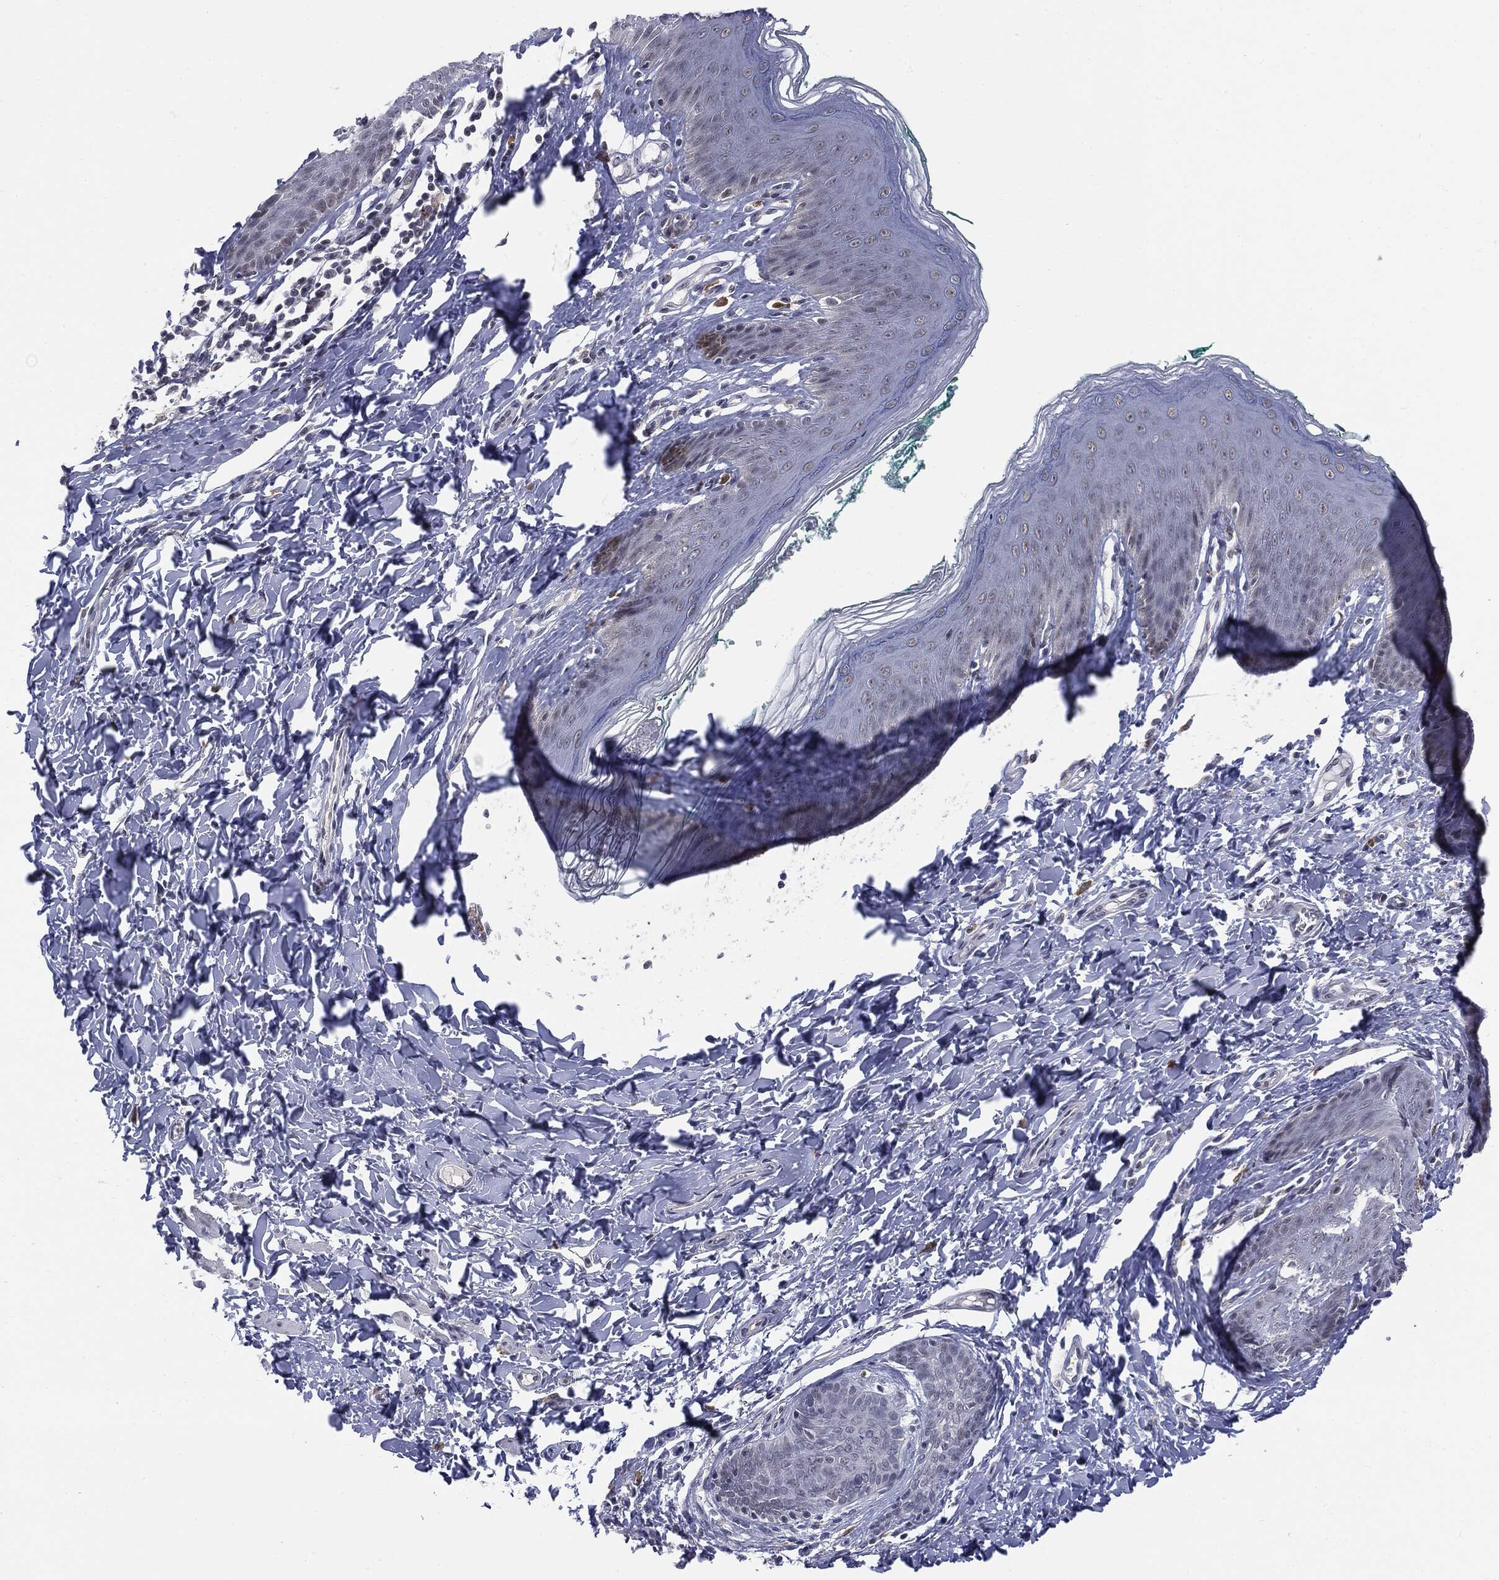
{"staining": {"intensity": "negative", "quantity": "none", "location": "none"}, "tissue": "skin", "cell_type": "Epidermal cells", "image_type": "normal", "snomed": [{"axis": "morphology", "description": "Normal tissue, NOS"}, {"axis": "topography", "description": "Vulva"}], "caption": "Image shows no significant protein positivity in epidermal cells of normal skin.", "gene": "SLC5A5", "patient": {"sex": "female", "age": 66}}